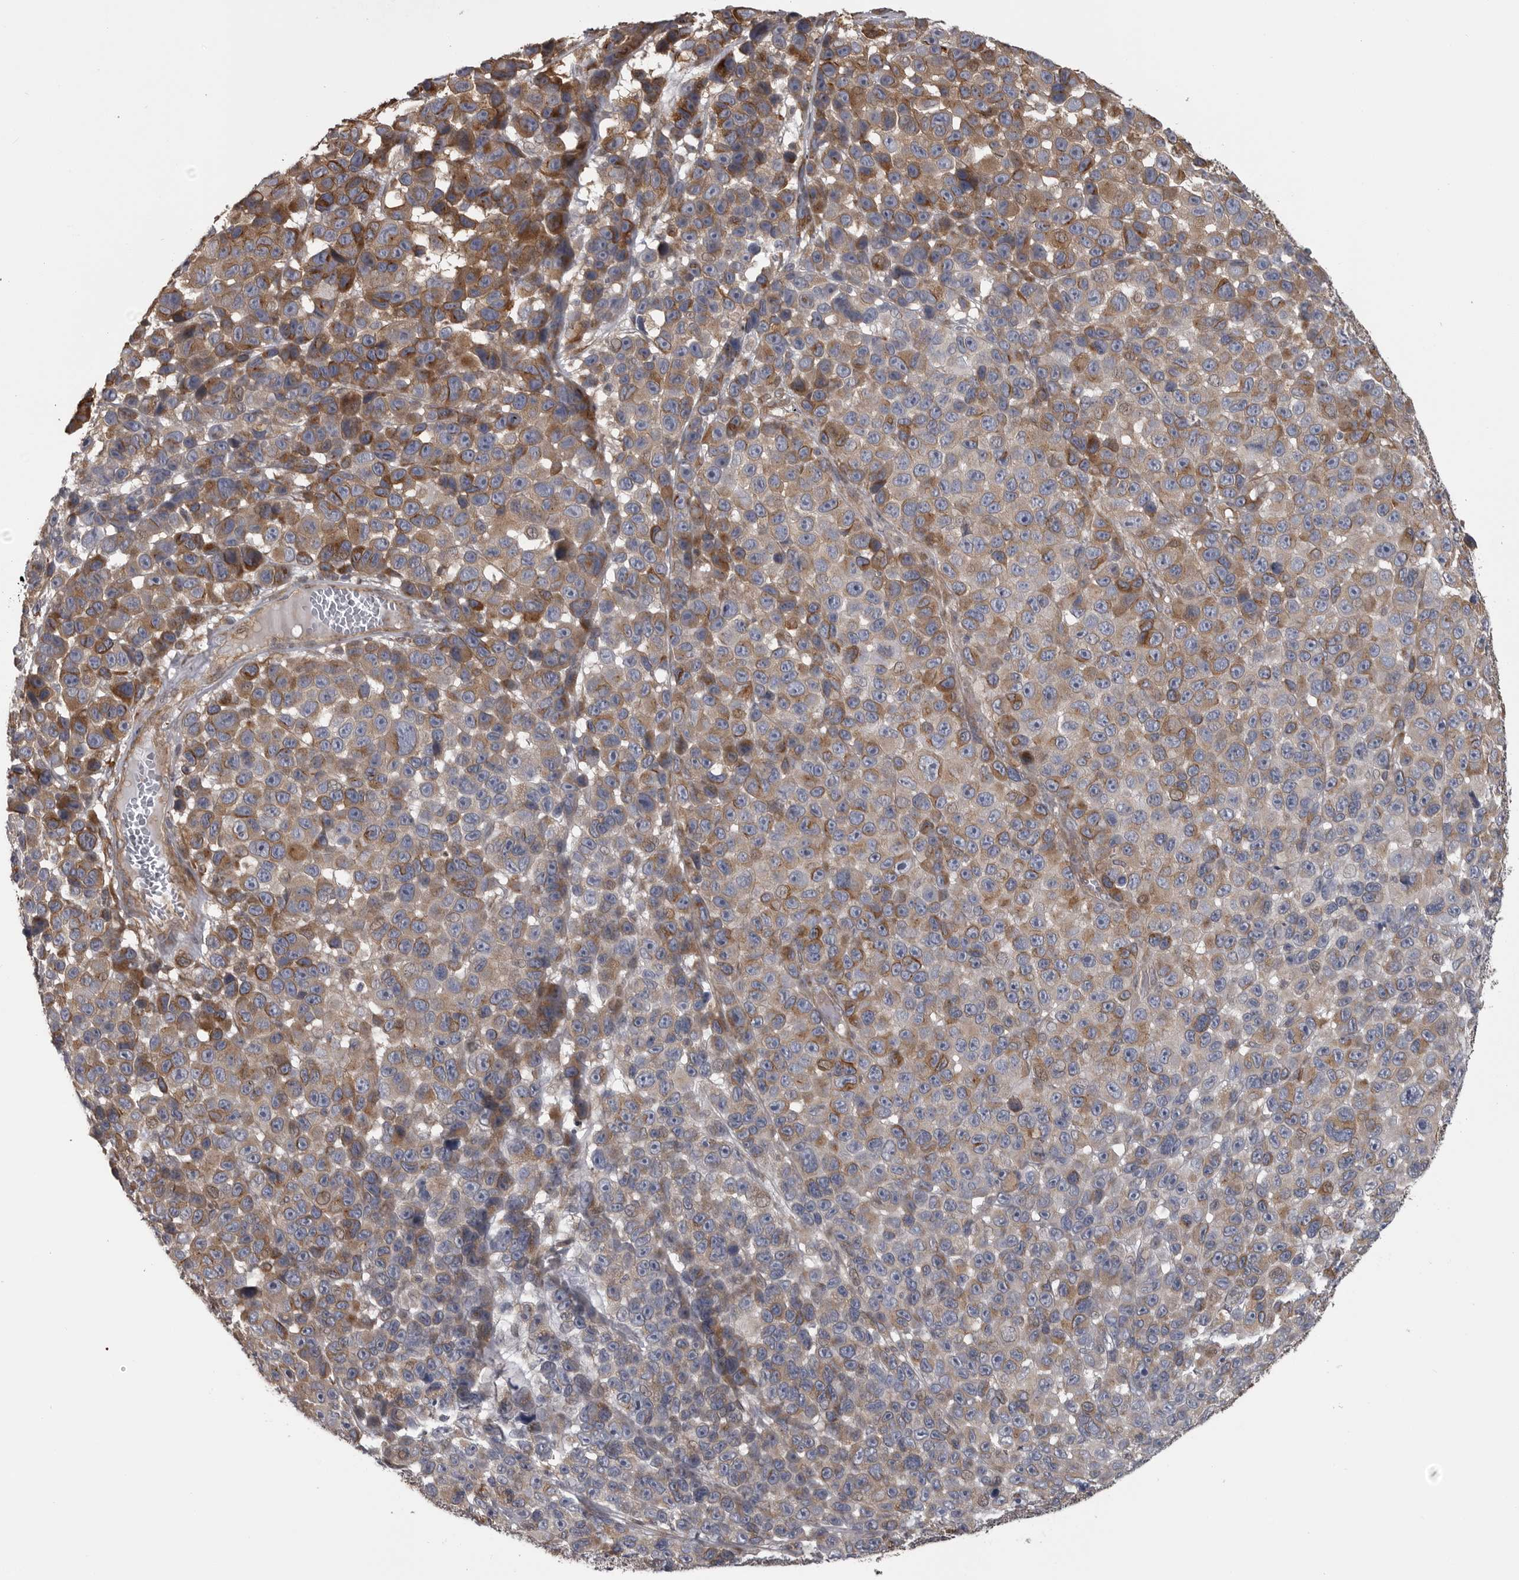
{"staining": {"intensity": "moderate", "quantity": "25%-75%", "location": "cytoplasmic/membranous"}, "tissue": "melanoma", "cell_type": "Tumor cells", "image_type": "cancer", "snomed": [{"axis": "morphology", "description": "Malignant melanoma, NOS"}, {"axis": "topography", "description": "Skin"}], "caption": "A brown stain shows moderate cytoplasmic/membranous expression of a protein in melanoma tumor cells.", "gene": "ZNRF1", "patient": {"sex": "male", "age": 53}}